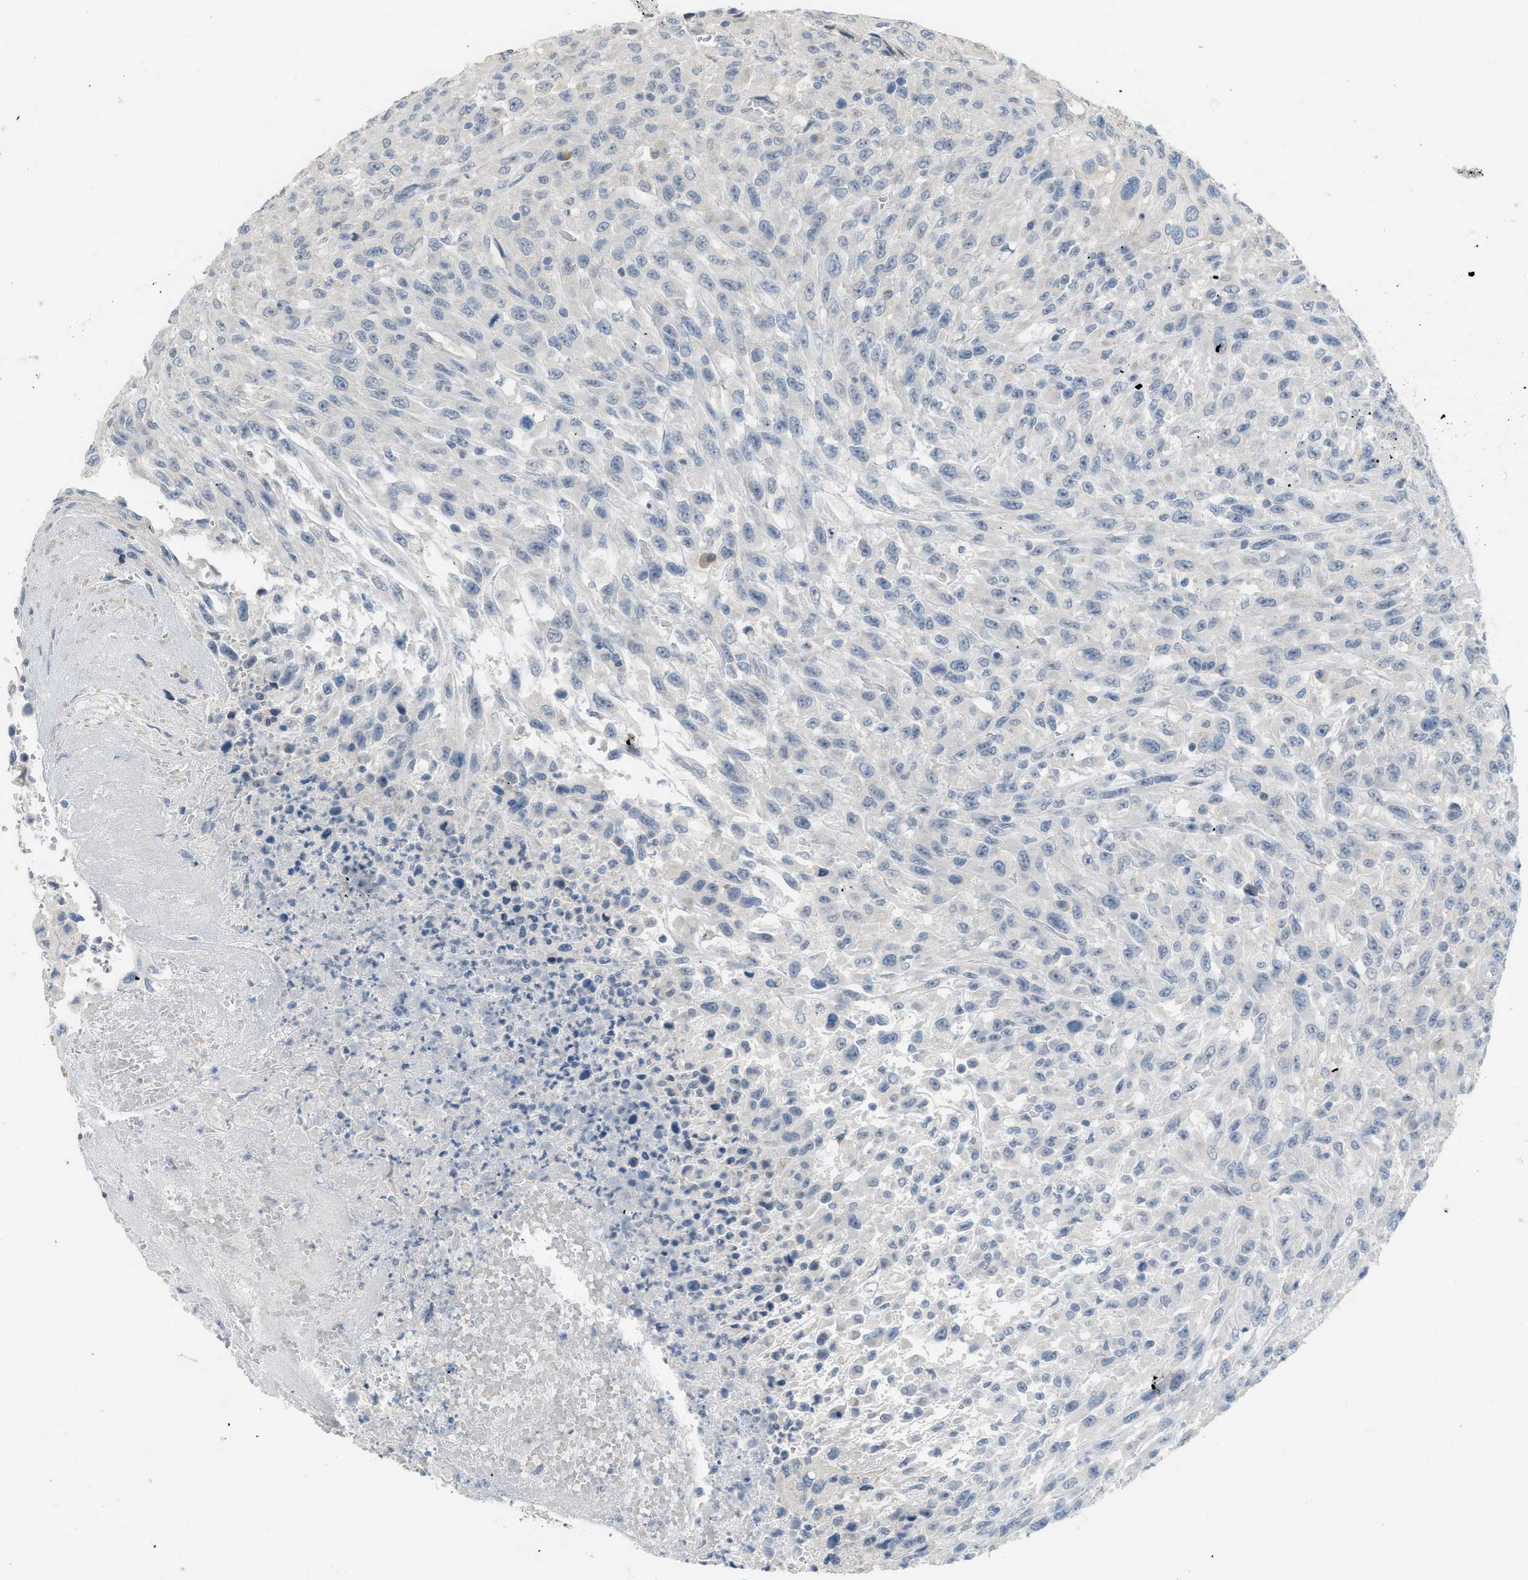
{"staining": {"intensity": "negative", "quantity": "none", "location": "none"}, "tissue": "urothelial cancer", "cell_type": "Tumor cells", "image_type": "cancer", "snomed": [{"axis": "morphology", "description": "Urothelial carcinoma, High grade"}, {"axis": "topography", "description": "Urinary bladder"}], "caption": "Immunohistochemical staining of urothelial carcinoma (high-grade) reveals no significant positivity in tumor cells. (Brightfield microscopy of DAB (3,3'-diaminobenzidine) IHC at high magnification).", "gene": "TXNDC2", "patient": {"sex": "male", "age": 66}}